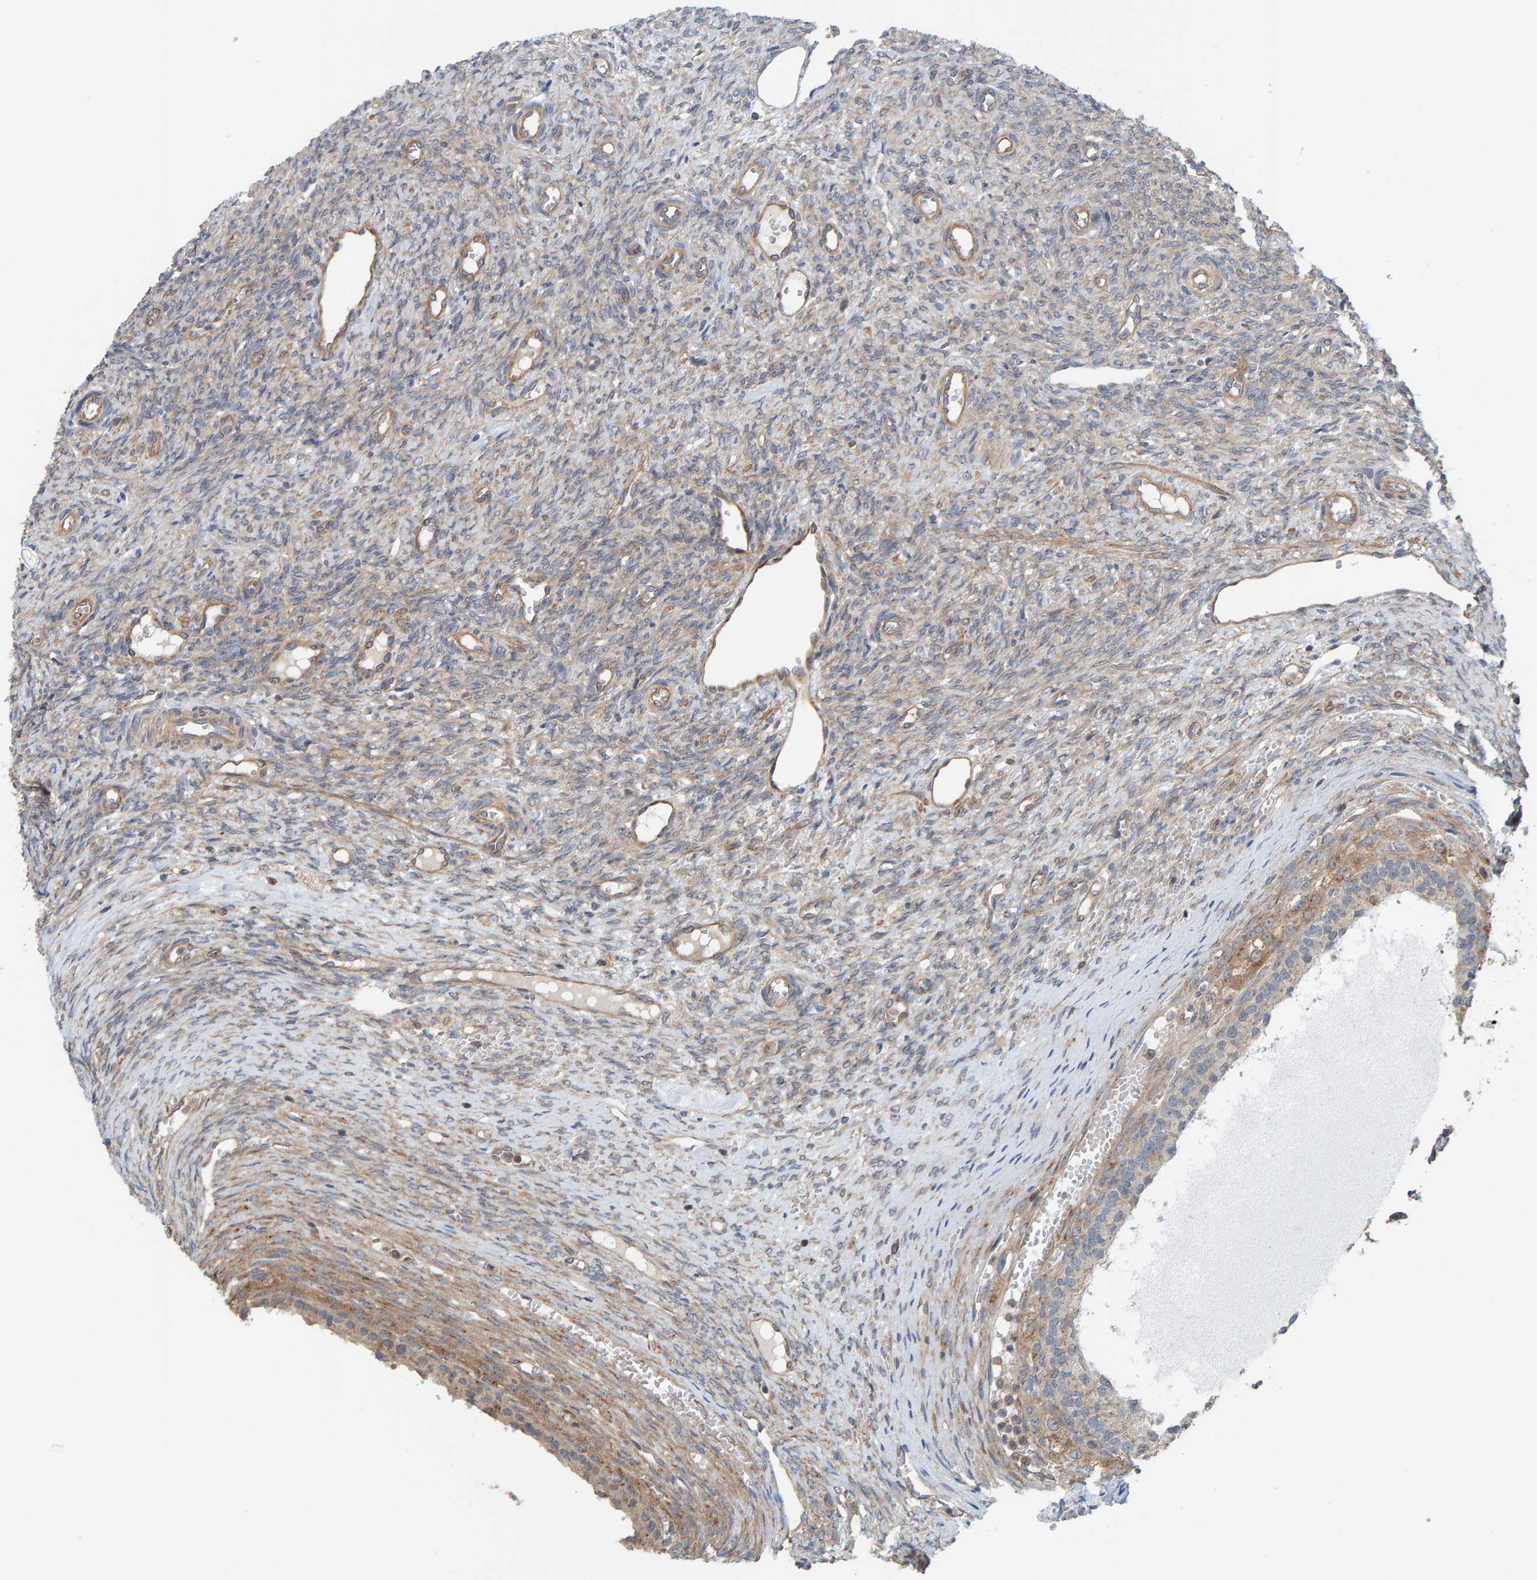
{"staining": {"intensity": "moderate", "quantity": "25%-75%", "location": "cytoplasmic/membranous"}, "tissue": "ovary", "cell_type": "Follicle cells", "image_type": "normal", "snomed": [{"axis": "morphology", "description": "Normal tissue, NOS"}, {"axis": "topography", "description": "Ovary"}], "caption": "IHC micrograph of benign ovary stained for a protein (brown), which displays medium levels of moderate cytoplasmic/membranous positivity in about 25%-75% of follicle cells.", "gene": "UBAP1", "patient": {"sex": "female", "age": 41}}